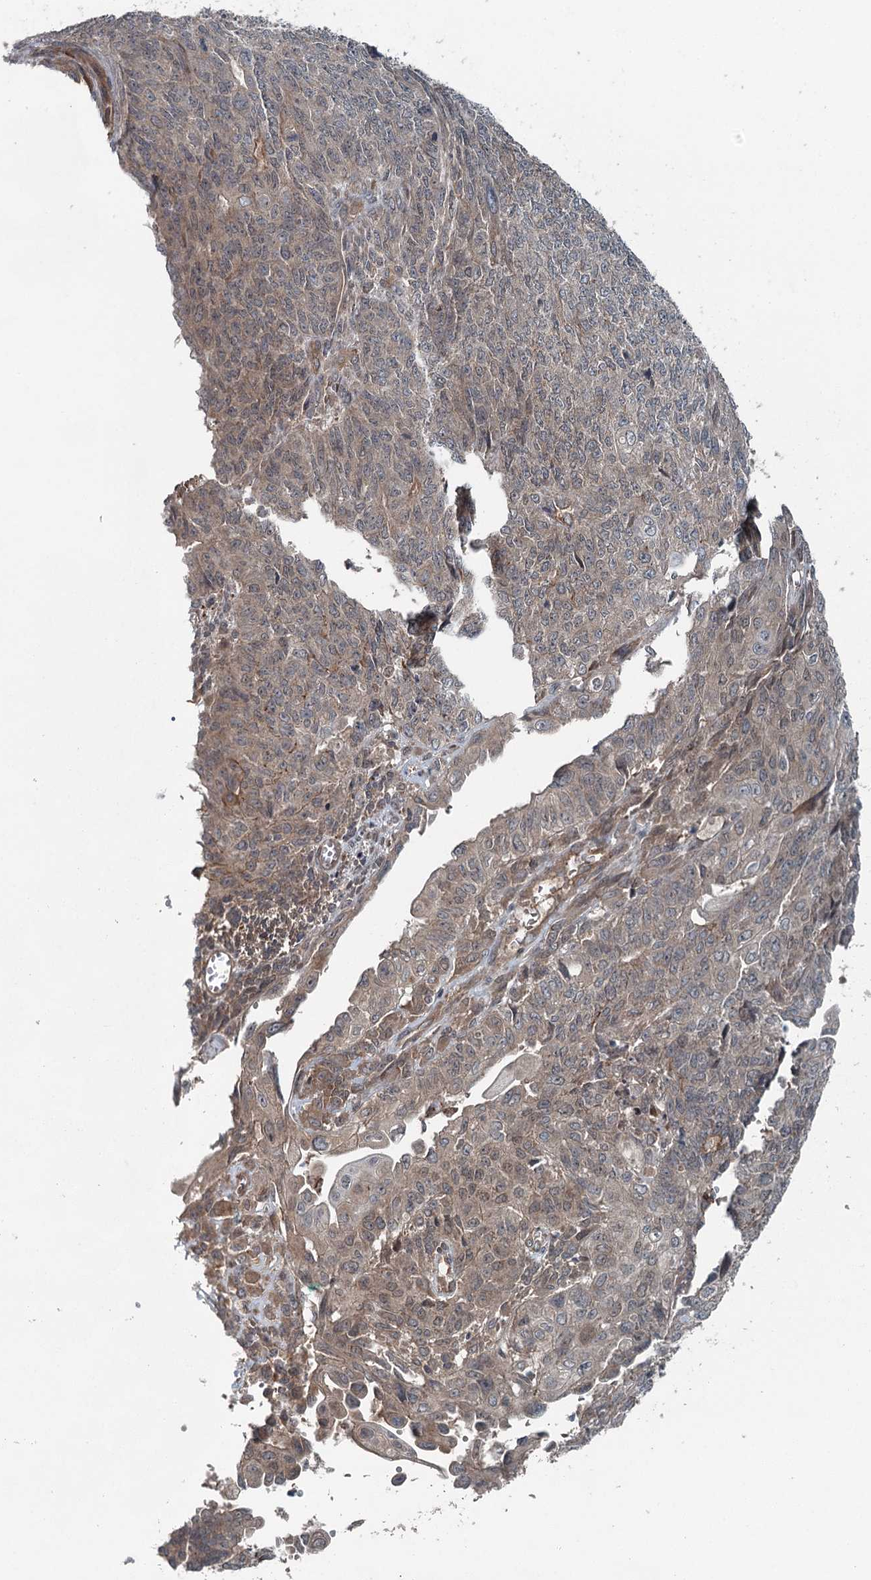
{"staining": {"intensity": "weak", "quantity": "25%-75%", "location": "cytoplasmic/membranous"}, "tissue": "endometrial cancer", "cell_type": "Tumor cells", "image_type": "cancer", "snomed": [{"axis": "morphology", "description": "Adenocarcinoma, NOS"}, {"axis": "topography", "description": "Endometrium"}], "caption": "A photomicrograph of human endometrial cancer stained for a protein displays weak cytoplasmic/membranous brown staining in tumor cells.", "gene": "SKIC3", "patient": {"sex": "female", "age": 32}}